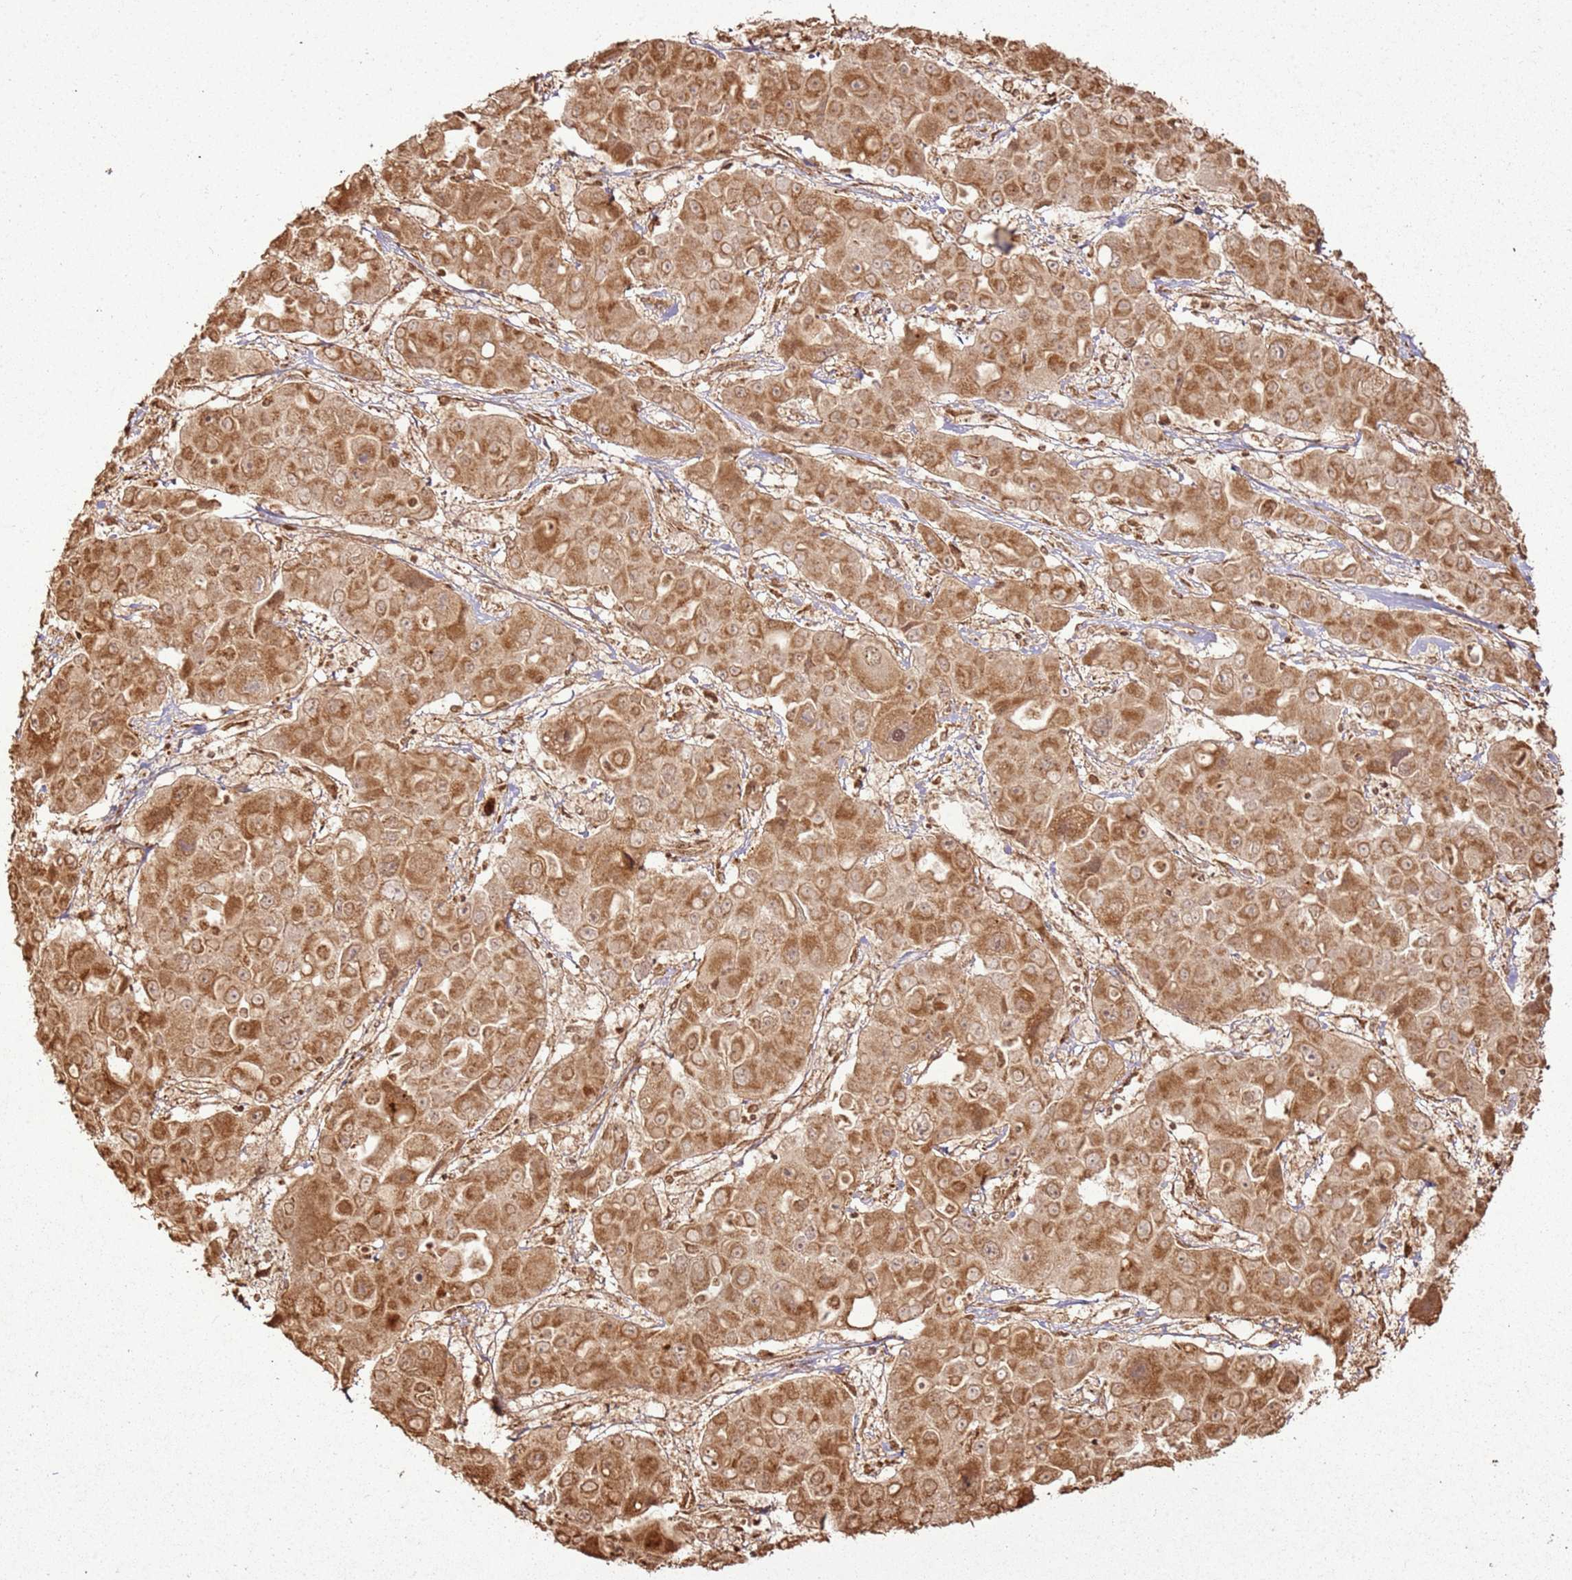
{"staining": {"intensity": "moderate", "quantity": ">75%", "location": "cytoplasmic/membranous,nuclear"}, "tissue": "liver cancer", "cell_type": "Tumor cells", "image_type": "cancer", "snomed": [{"axis": "morphology", "description": "Cholangiocarcinoma"}, {"axis": "topography", "description": "Liver"}], "caption": "Human cholangiocarcinoma (liver) stained with a protein marker demonstrates moderate staining in tumor cells.", "gene": "MRPS6", "patient": {"sex": "male", "age": 67}}